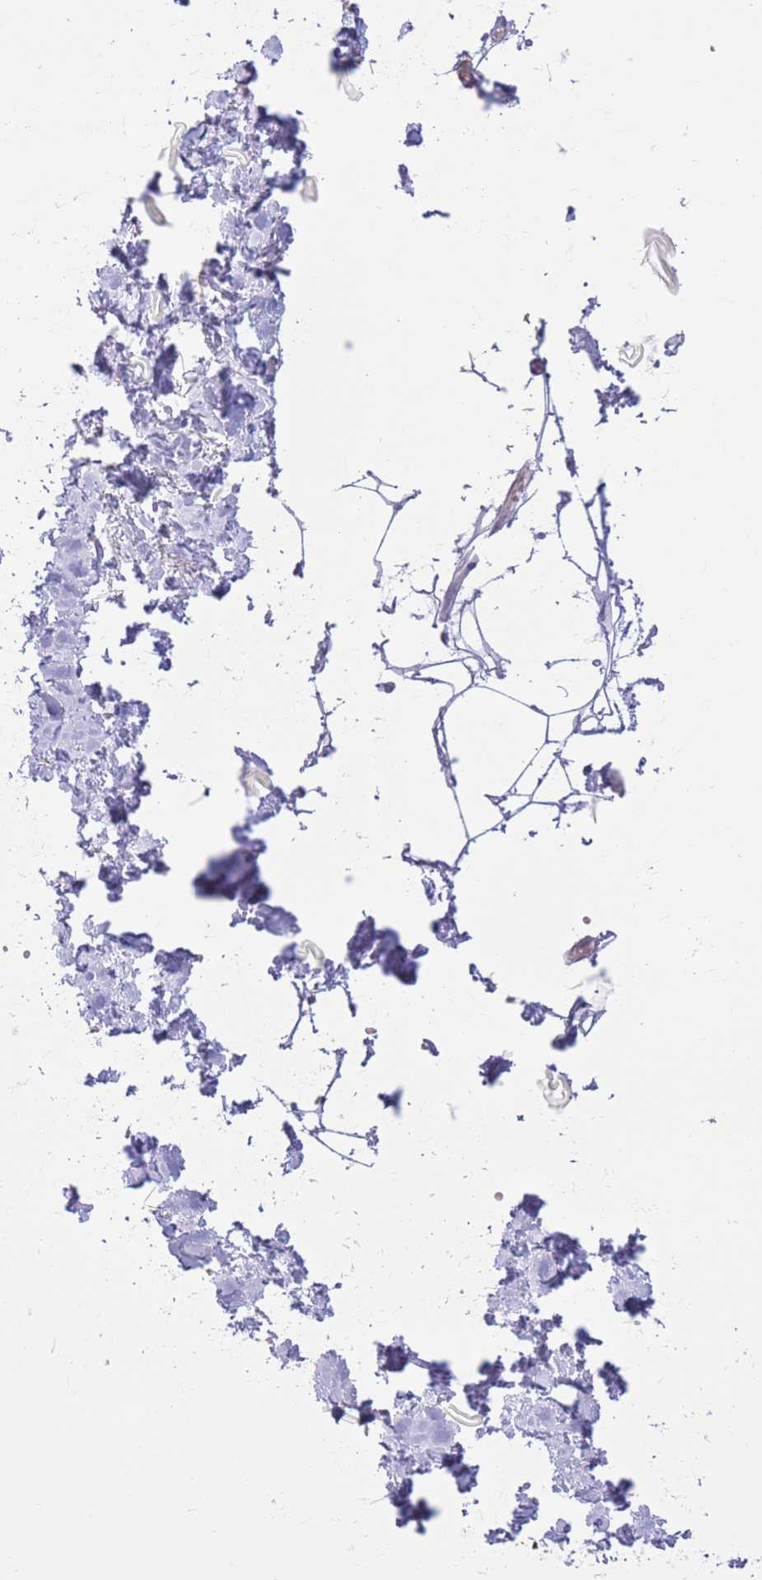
{"staining": {"intensity": "moderate", "quantity": "<25%", "location": "cytoplasmic/membranous"}, "tissue": "adipose tissue", "cell_type": "Adipocytes", "image_type": "normal", "snomed": [{"axis": "morphology", "description": "Normal tissue, NOS"}, {"axis": "topography", "description": "Salivary gland"}, {"axis": "topography", "description": "Peripheral nerve tissue"}], "caption": "The image shows immunohistochemical staining of unremarkable adipose tissue. There is moderate cytoplasmic/membranous staining is appreciated in about <25% of adipocytes. (IHC, brightfield microscopy, high magnification).", "gene": "FAH", "patient": {"sex": "male", "age": 38}}